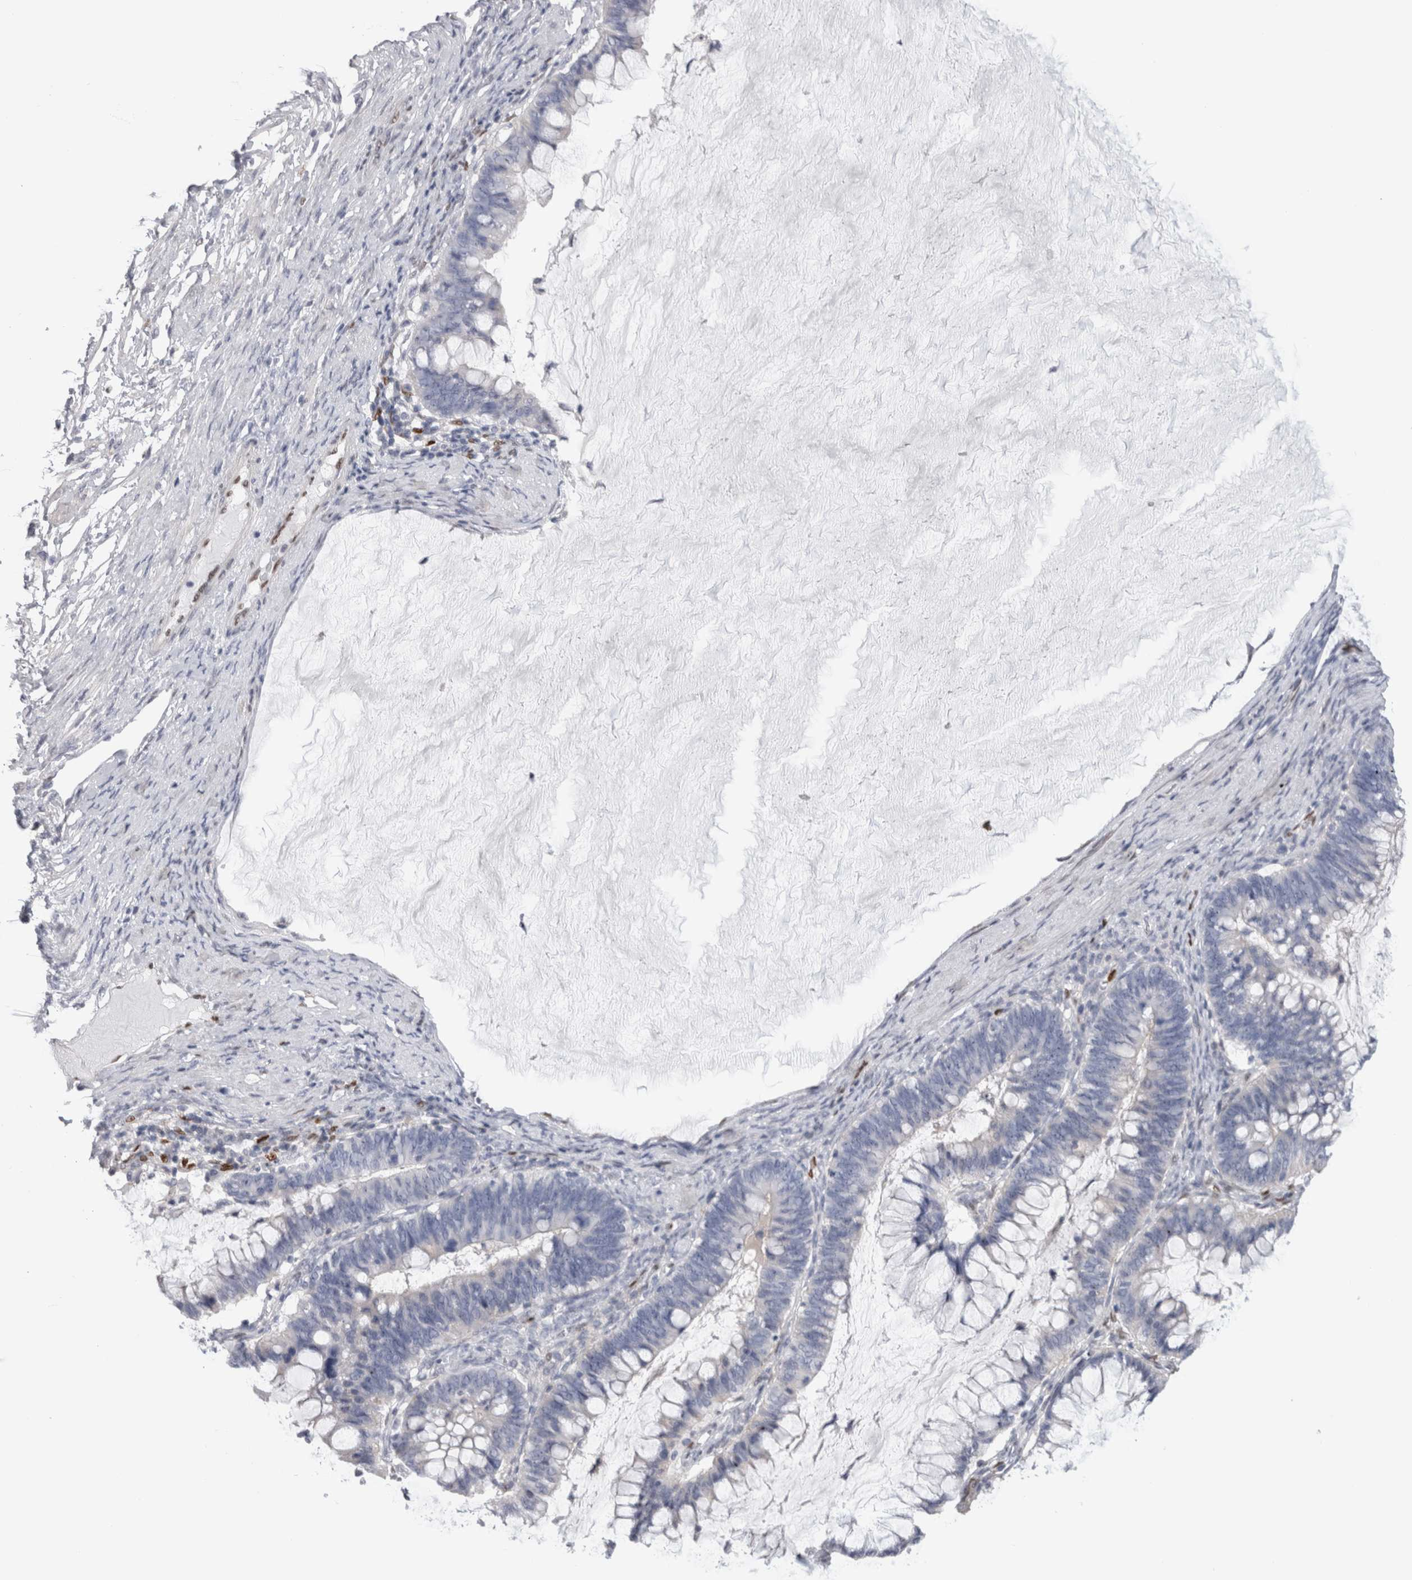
{"staining": {"intensity": "negative", "quantity": "none", "location": "none"}, "tissue": "ovarian cancer", "cell_type": "Tumor cells", "image_type": "cancer", "snomed": [{"axis": "morphology", "description": "Cystadenocarcinoma, mucinous, NOS"}, {"axis": "topography", "description": "Ovary"}], "caption": "High magnification brightfield microscopy of ovarian cancer stained with DAB (brown) and counterstained with hematoxylin (blue): tumor cells show no significant positivity.", "gene": "IL33", "patient": {"sex": "female", "age": 61}}